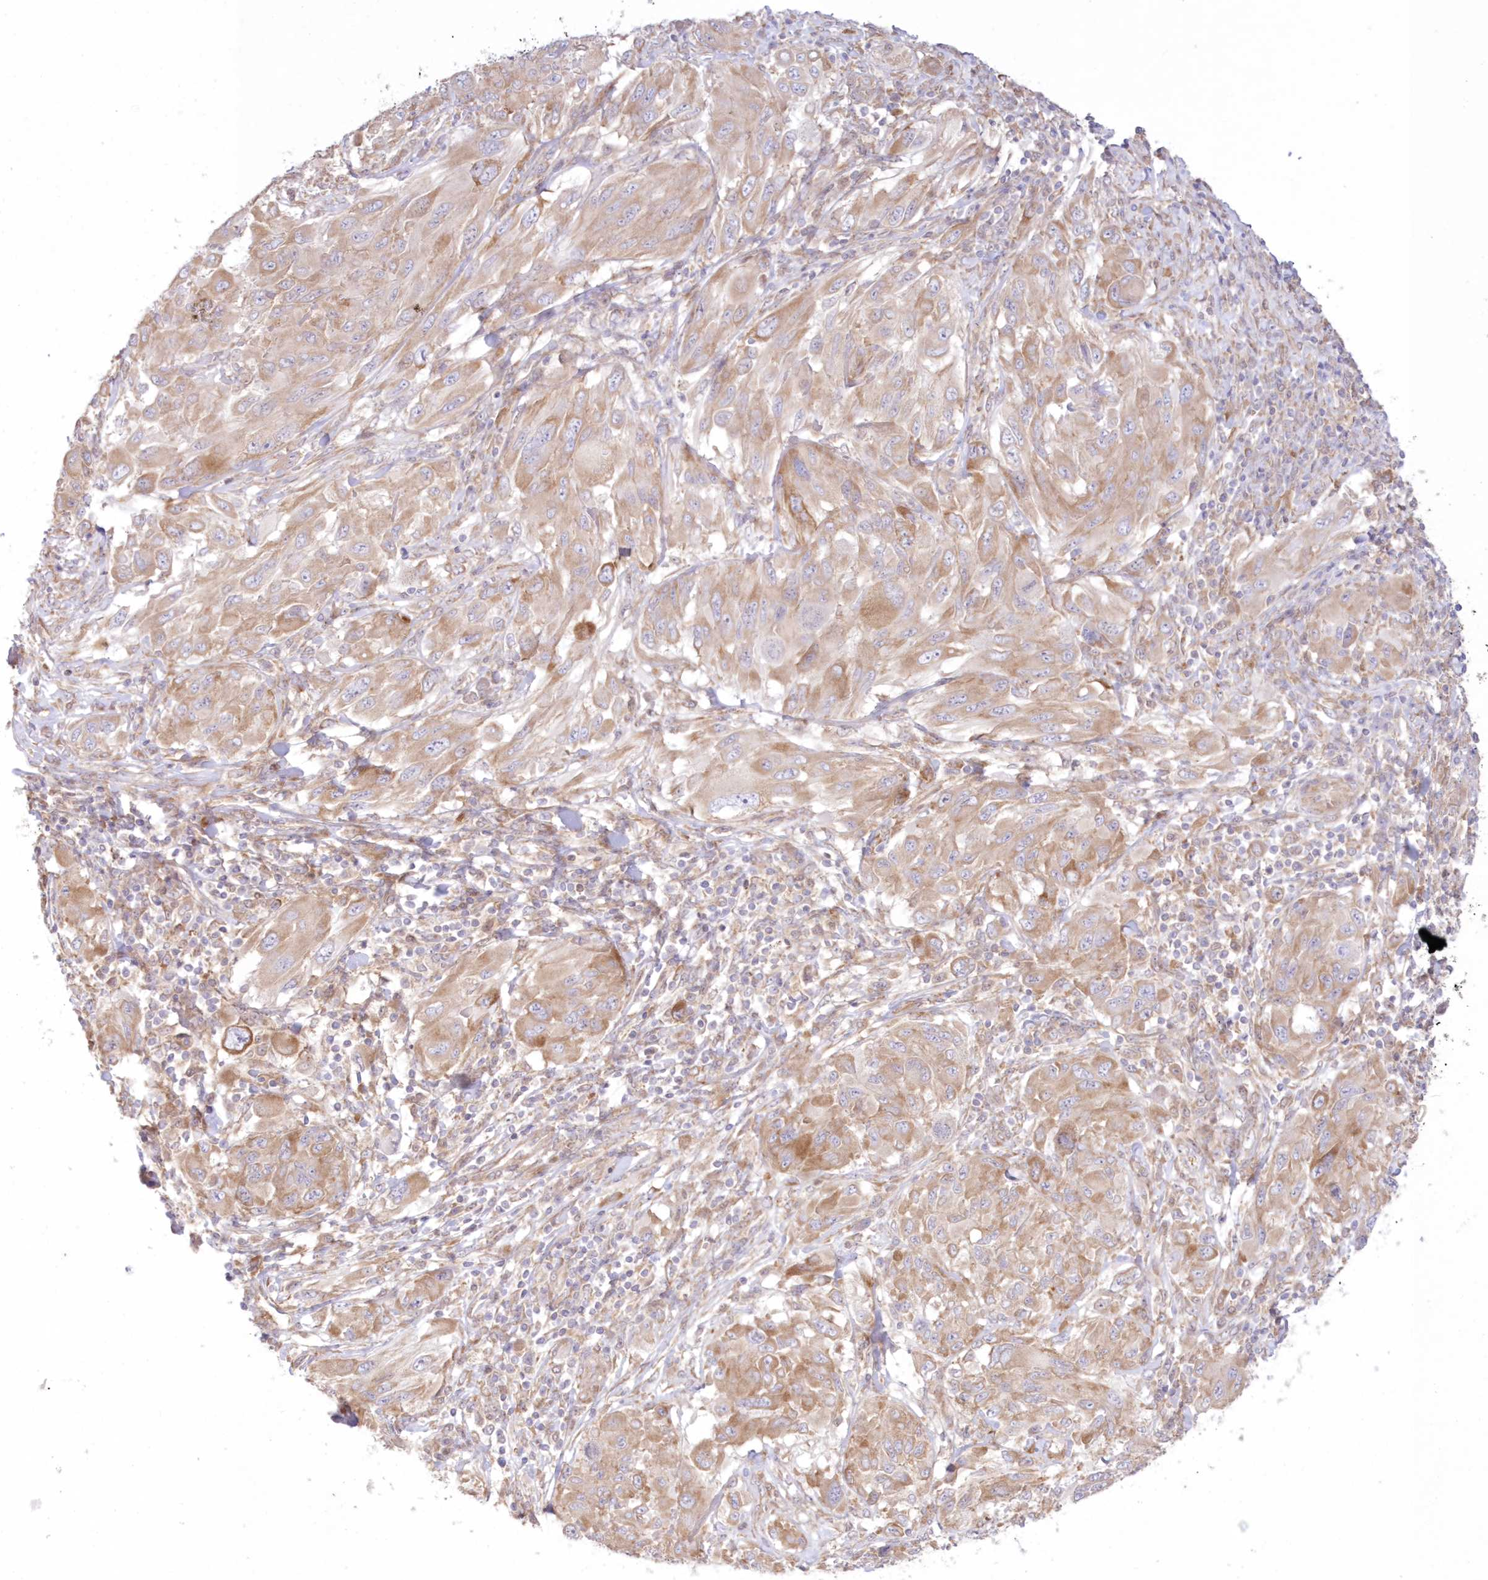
{"staining": {"intensity": "moderate", "quantity": ">75%", "location": "cytoplasmic/membranous"}, "tissue": "melanoma", "cell_type": "Tumor cells", "image_type": "cancer", "snomed": [{"axis": "morphology", "description": "Malignant melanoma, NOS"}, {"axis": "topography", "description": "Skin"}], "caption": "Malignant melanoma tissue exhibits moderate cytoplasmic/membranous expression in approximately >75% of tumor cells The staining was performed using DAB (3,3'-diaminobenzidine), with brown indicating positive protein expression. Nuclei are stained blue with hematoxylin.", "gene": "RNPEP", "patient": {"sex": "female", "age": 91}}